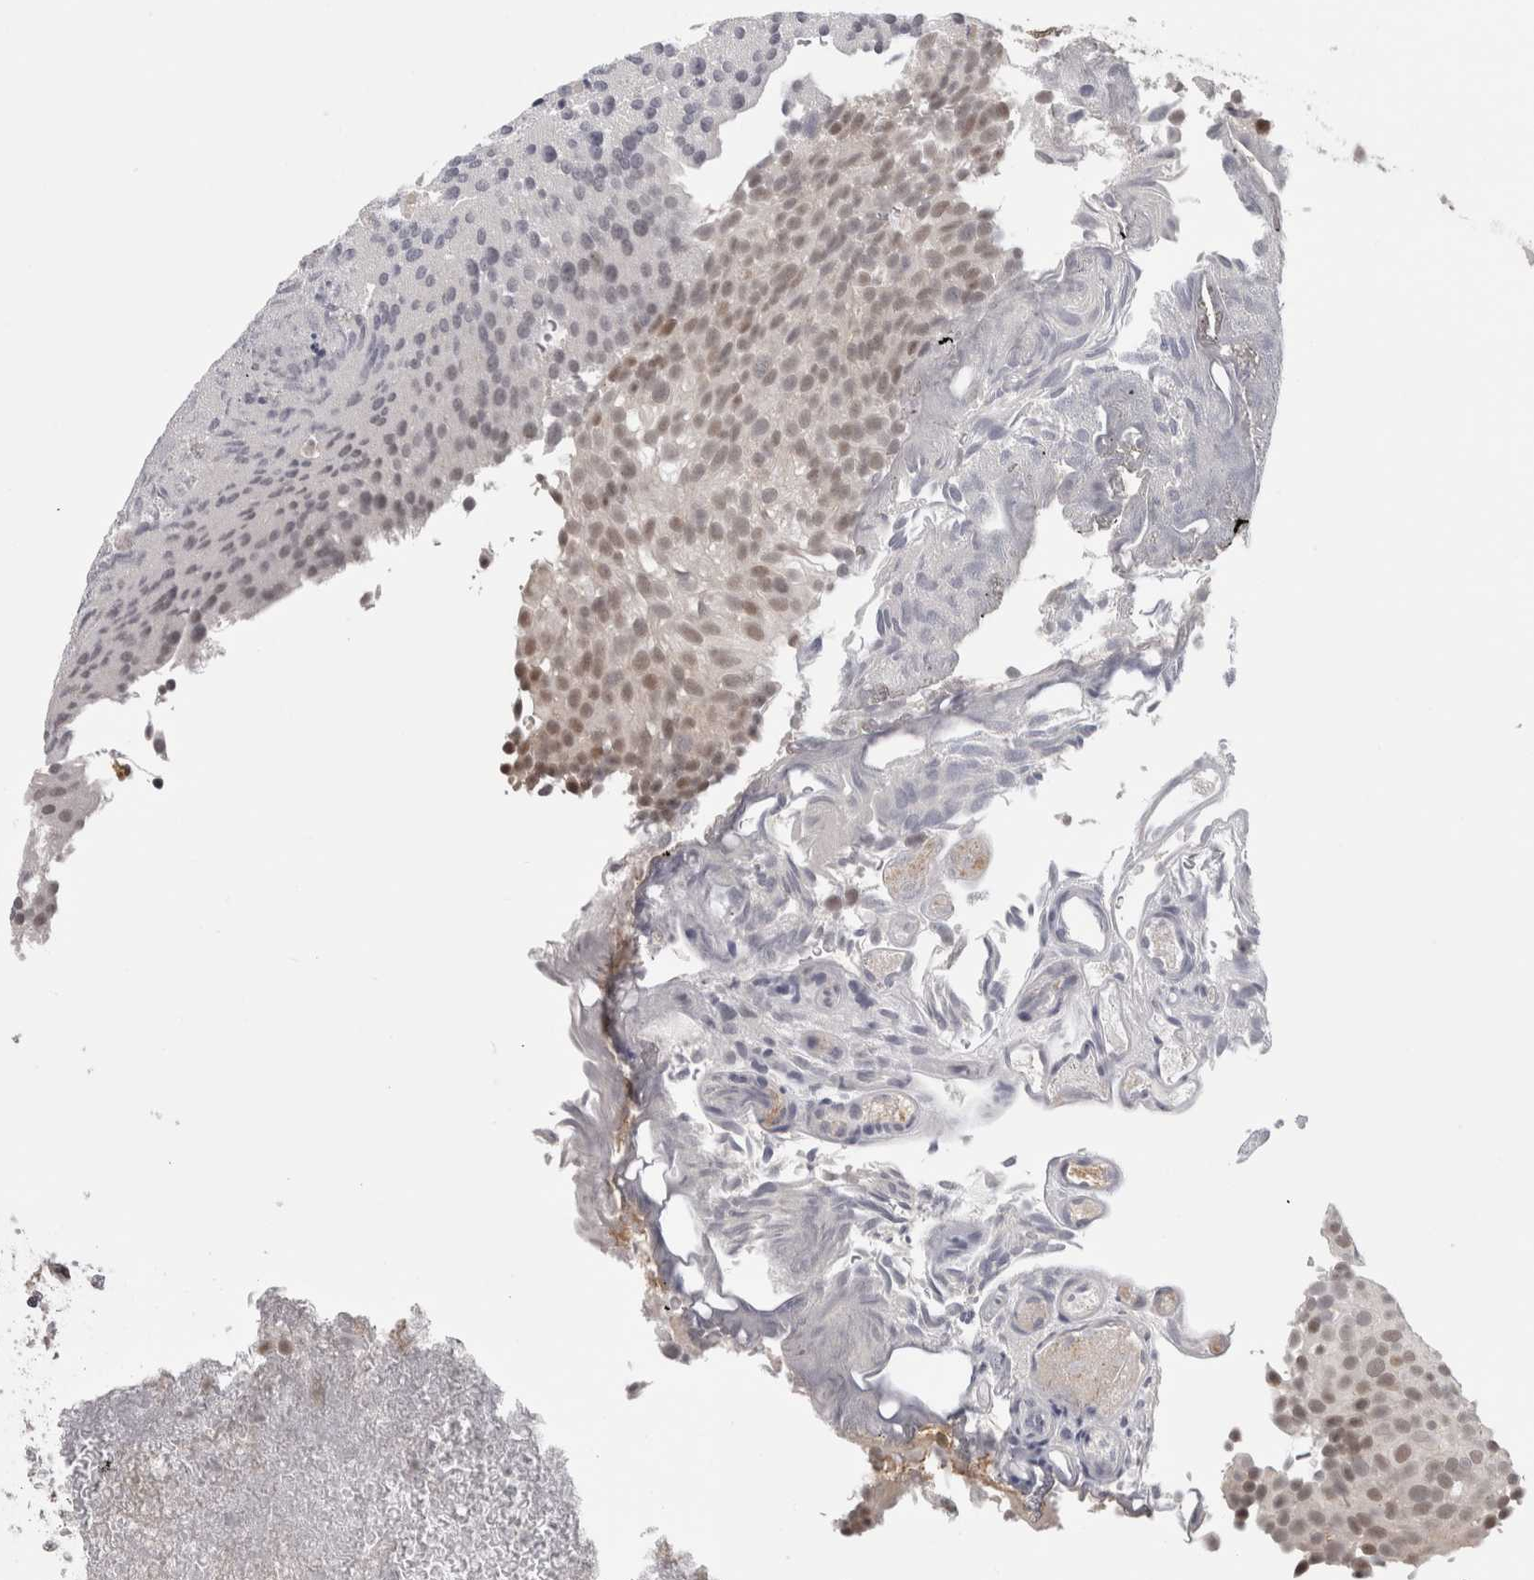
{"staining": {"intensity": "weak", "quantity": "25%-75%", "location": "cytoplasmic/membranous,nuclear"}, "tissue": "urothelial cancer", "cell_type": "Tumor cells", "image_type": "cancer", "snomed": [{"axis": "morphology", "description": "Urothelial carcinoma, Low grade"}, {"axis": "topography", "description": "Urinary bladder"}], "caption": "Tumor cells exhibit low levels of weak cytoplasmic/membranous and nuclear staining in about 25%-75% of cells in low-grade urothelial carcinoma.", "gene": "SRARP", "patient": {"sex": "male", "age": 78}}